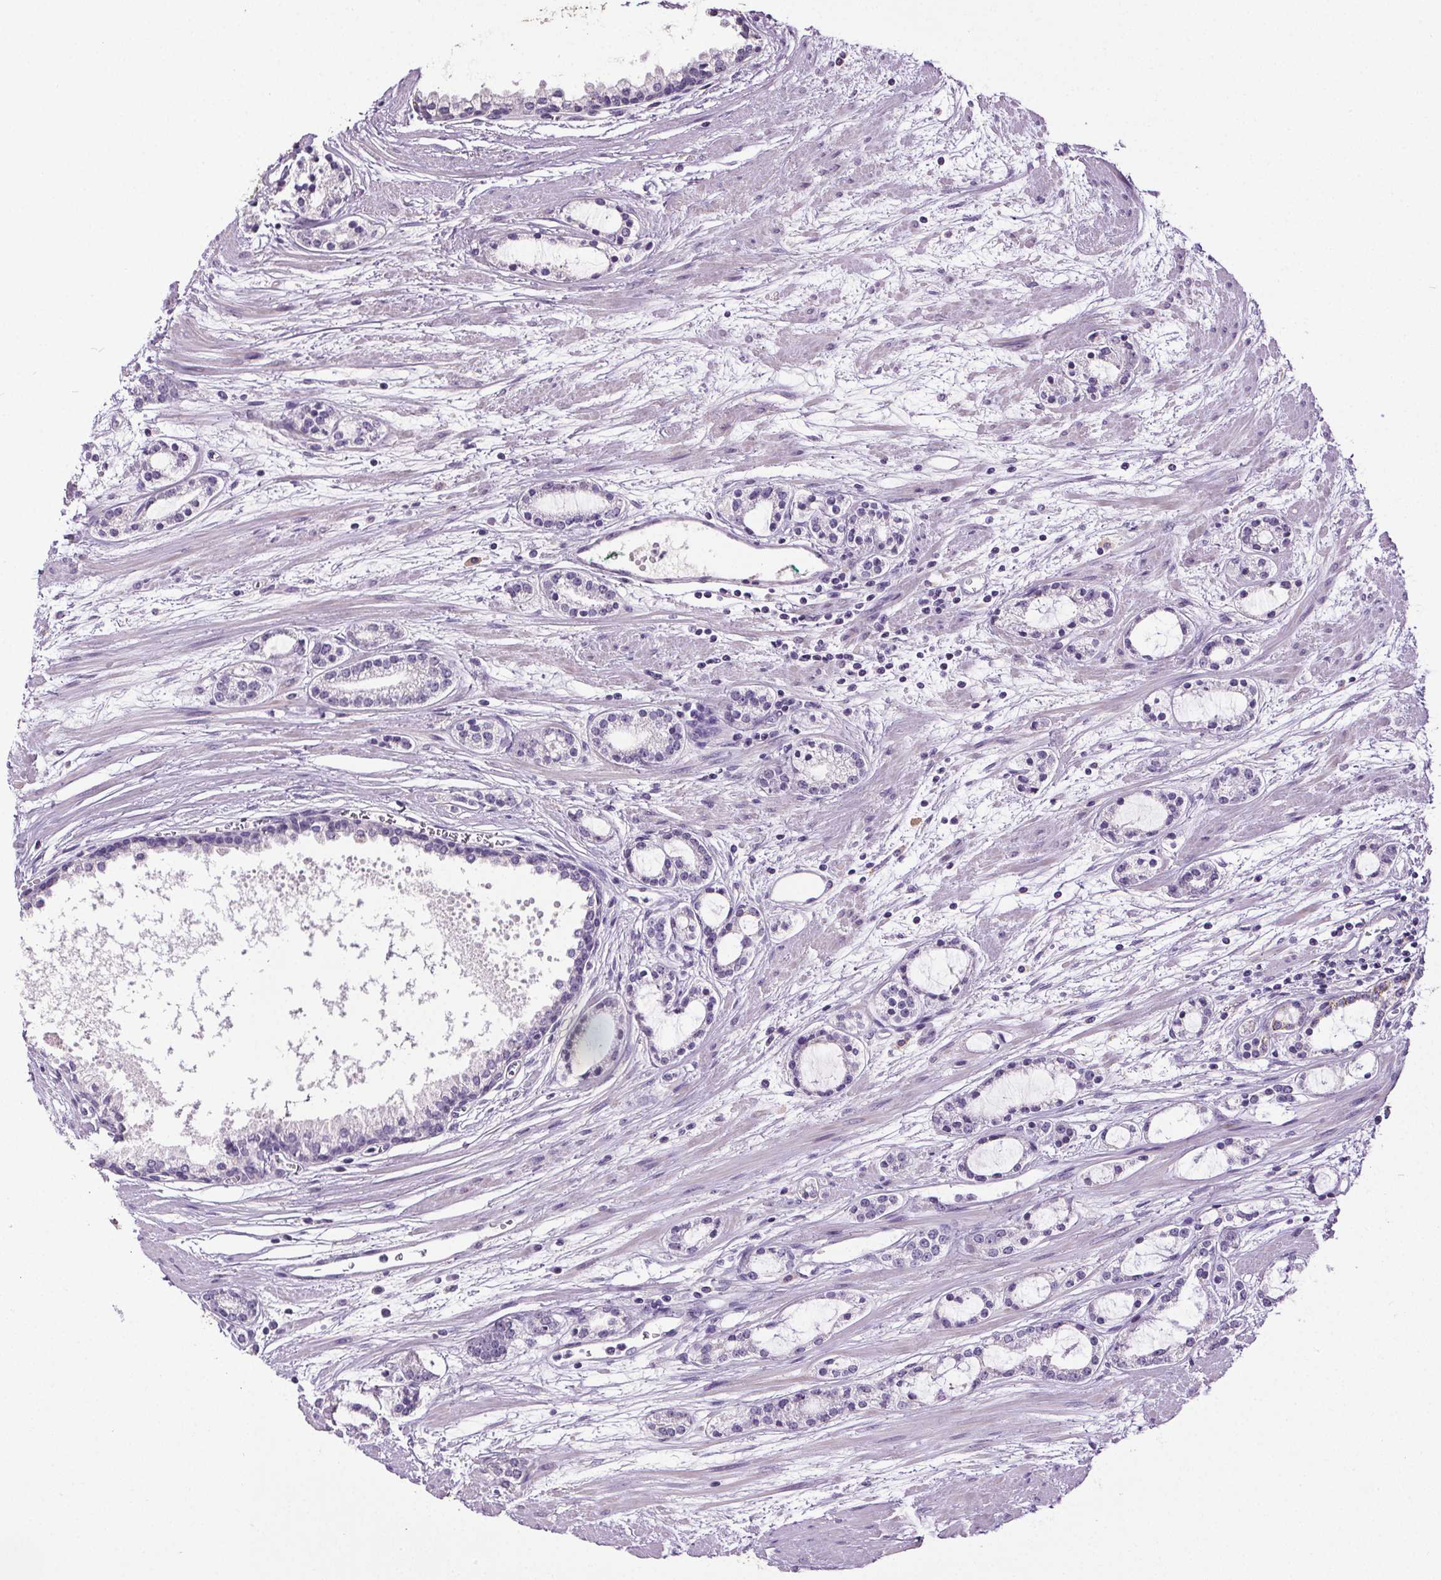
{"staining": {"intensity": "negative", "quantity": "none", "location": "none"}, "tissue": "prostate cancer", "cell_type": "Tumor cells", "image_type": "cancer", "snomed": [{"axis": "morphology", "description": "Adenocarcinoma, Medium grade"}, {"axis": "topography", "description": "Prostate"}], "caption": "Tumor cells show no significant protein staining in prostate adenocarcinoma (medium-grade).", "gene": "GPIHBP1", "patient": {"sex": "male", "age": 57}}